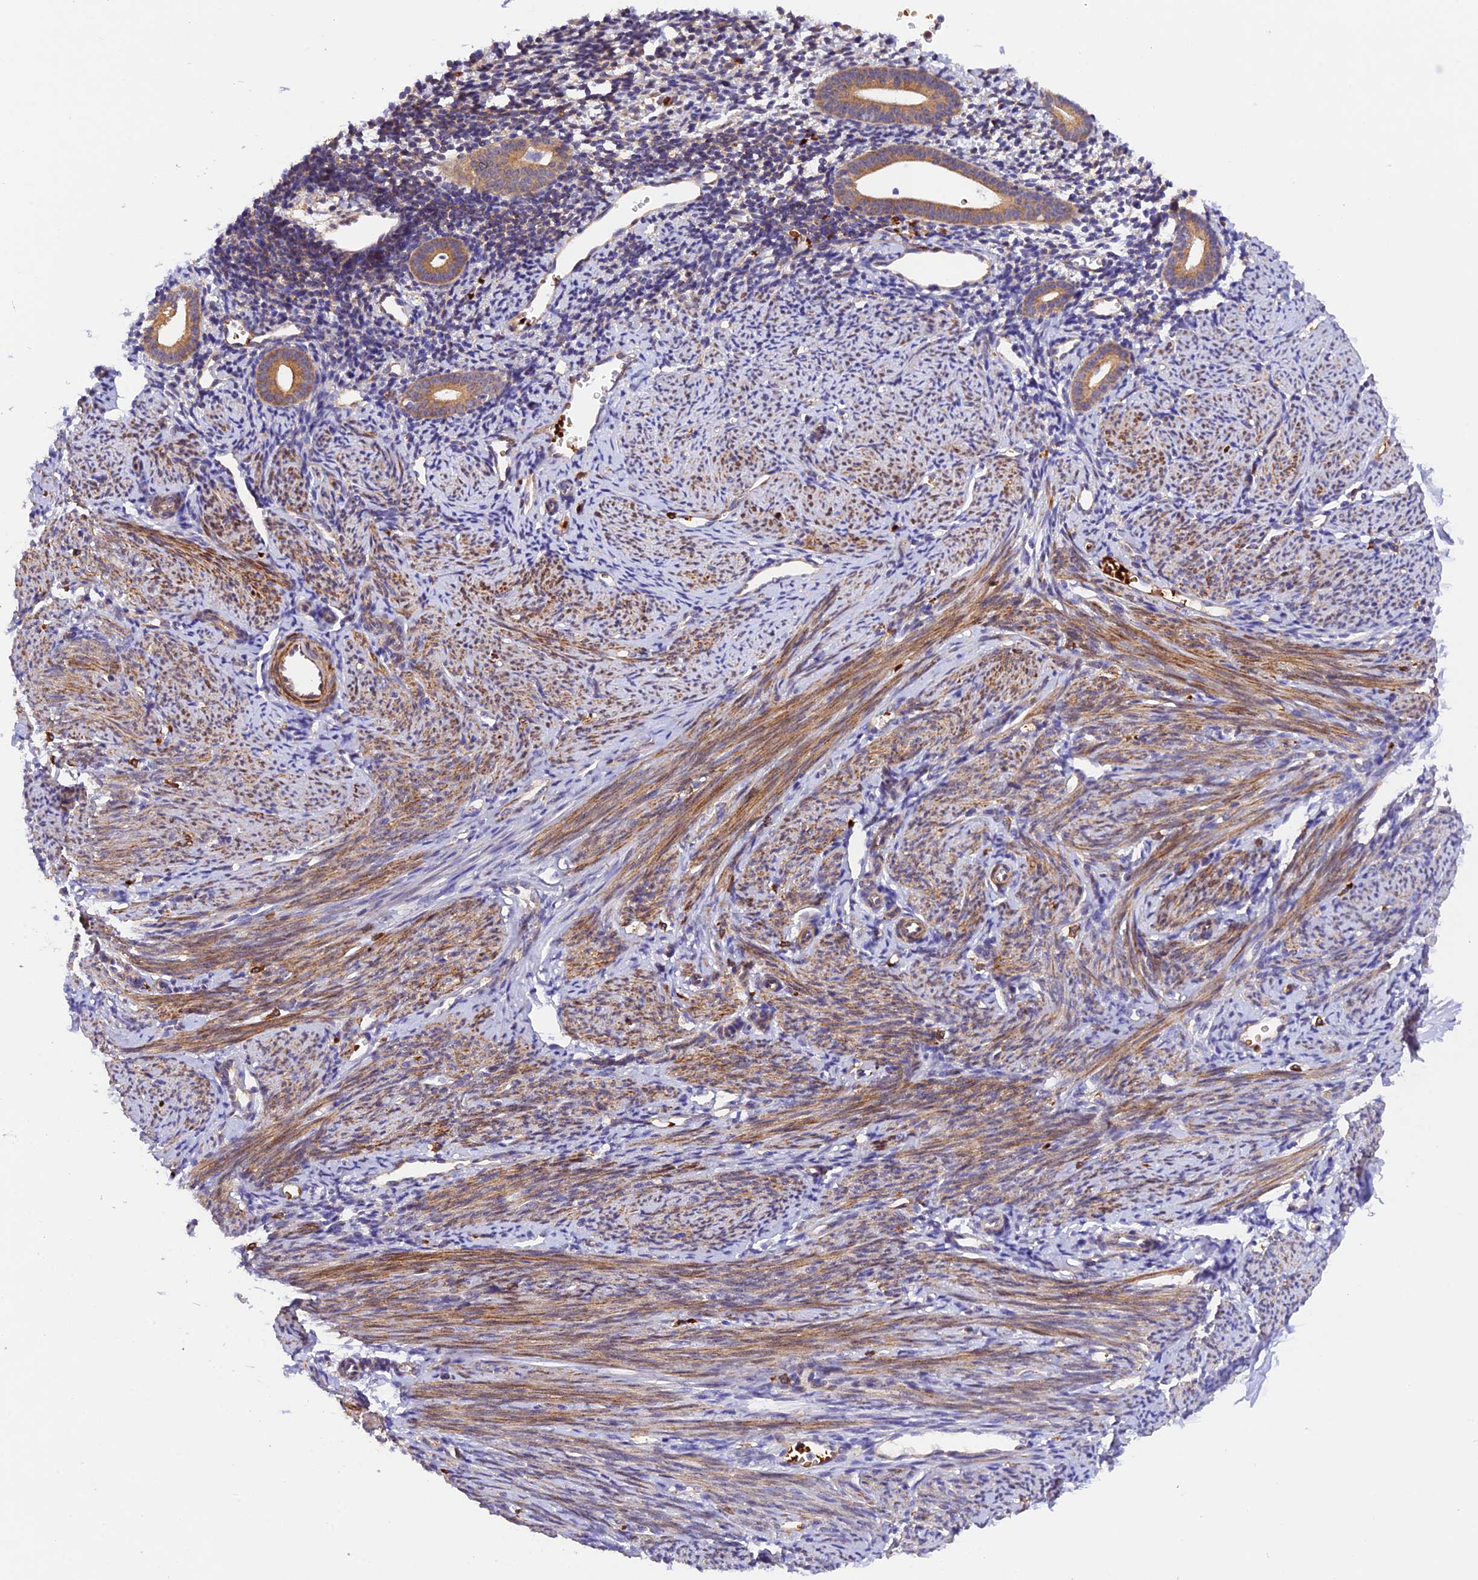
{"staining": {"intensity": "moderate", "quantity": "<25%", "location": "cytoplasmic/membranous"}, "tissue": "endometrium", "cell_type": "Cells in endometrial stroma", "image_type": "normal", "snomed": [{"axis": "morphology", "description": "Normal tissue, NOS"}, {"axis": "topography", "description": "Endometrium"}], "caption": "Immunohistochemistry photomicrograph of normal endometrium: human endometrium stained using IHC exhibits low levels of moderate protein expression localized specifically in the cytoplasmic/membranous of cells in endometrial stroma, appearing as a cytoplasmic/membranous brown color.", "gene": "WDFY4", "patient": {"sex": "female", "age": 56}}